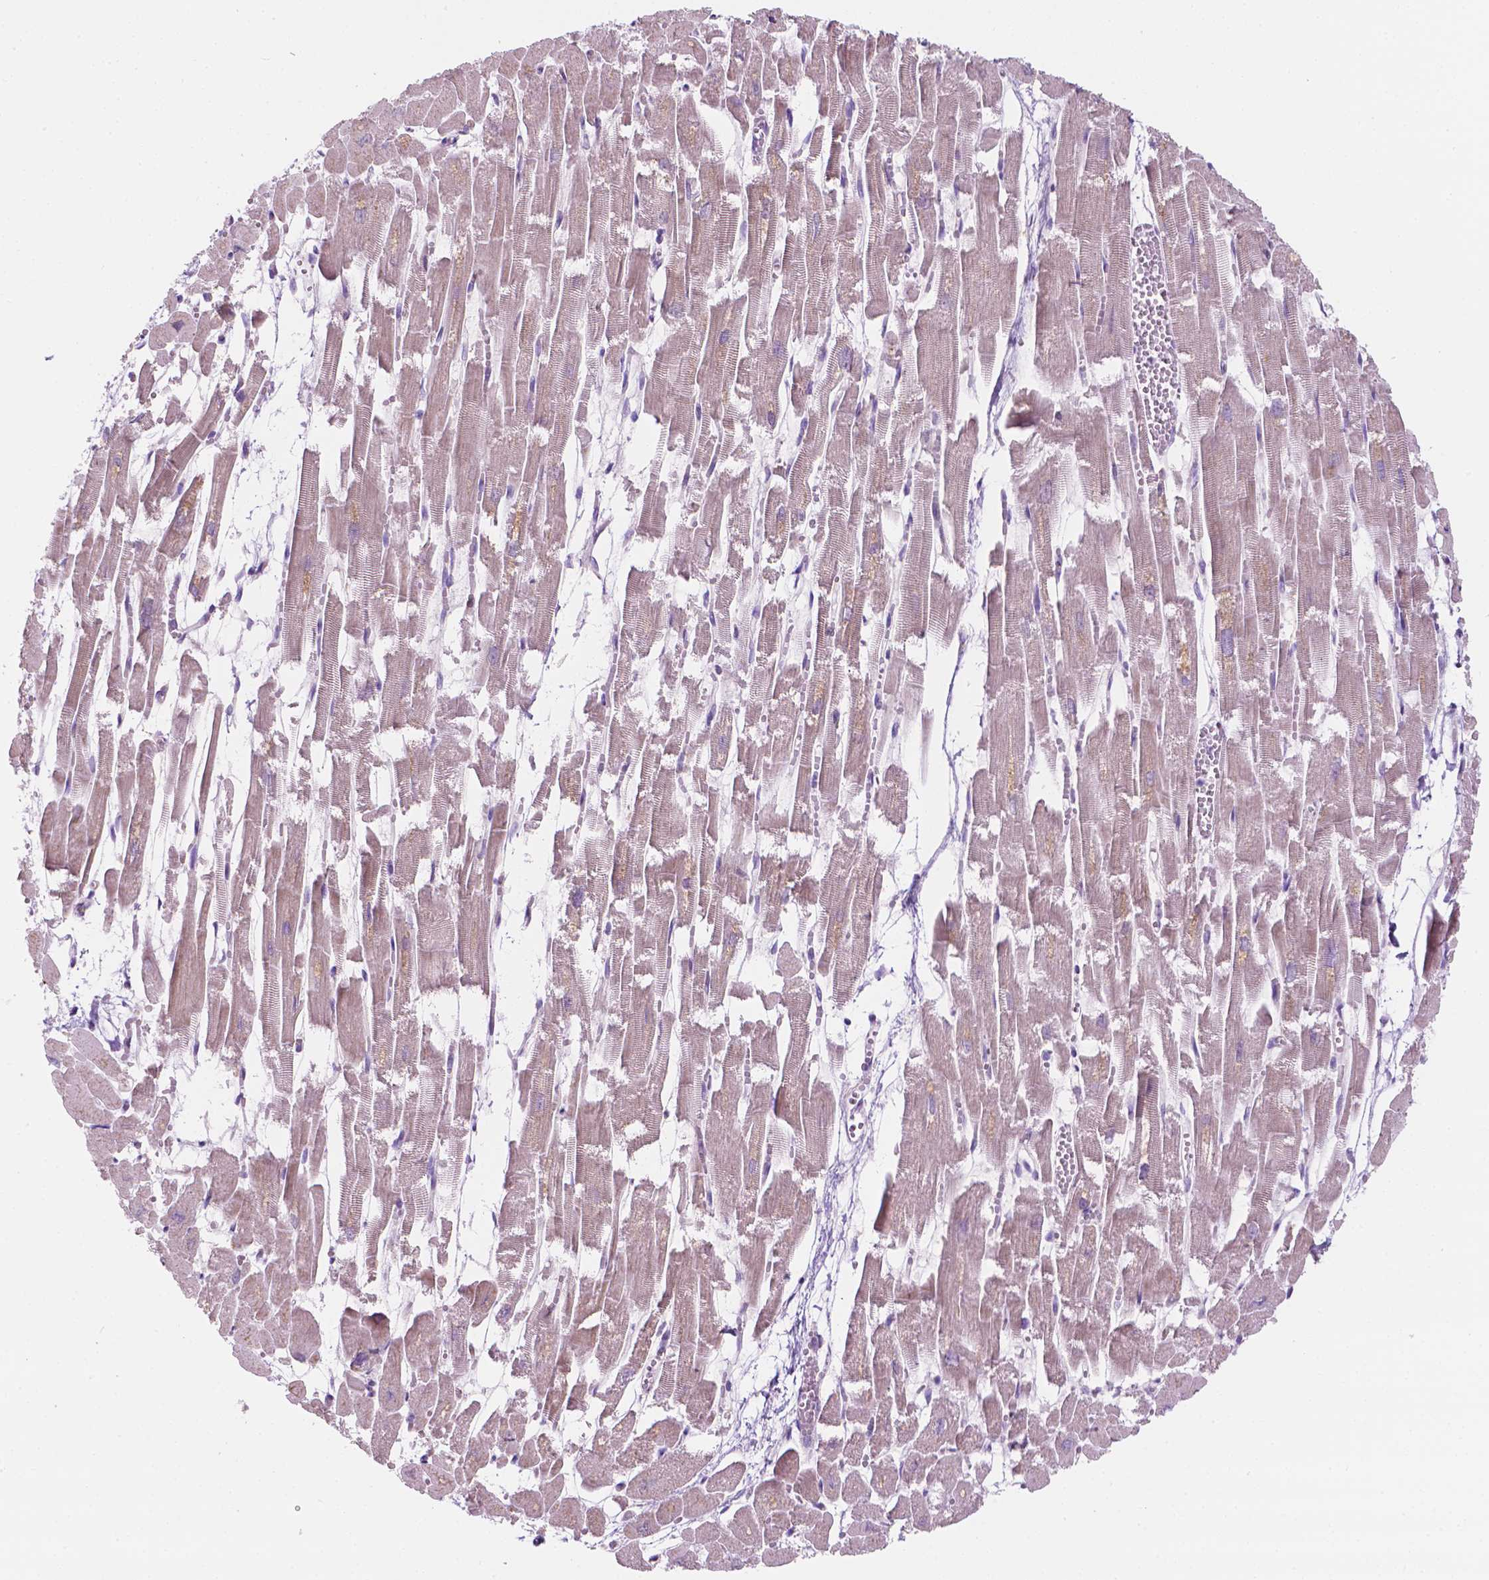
{"staining": {"intensity": "moderate", "quantity": "<25%", "location": "cytoplasmic/membranous,nuclear"}, "tissue": "heart muscle", "cell_type": "Cardiomyocytes", "image_type": "normal", "snomed": [{"axis": "morphology", "description": "Normal tissue, NOS"}, {"axis": "topography", "description": "Heart"}], "caption": "This photomicrograph demonstrates immunohistochemistry (IHC) staining of benign heart muscle, with low moderate cytoplasmic/membranous,nuclear staining in approximately <25% of cardiomyocytes.", "gene": "NOS1AP", "patient": {"sex": "female", "age": 52}}